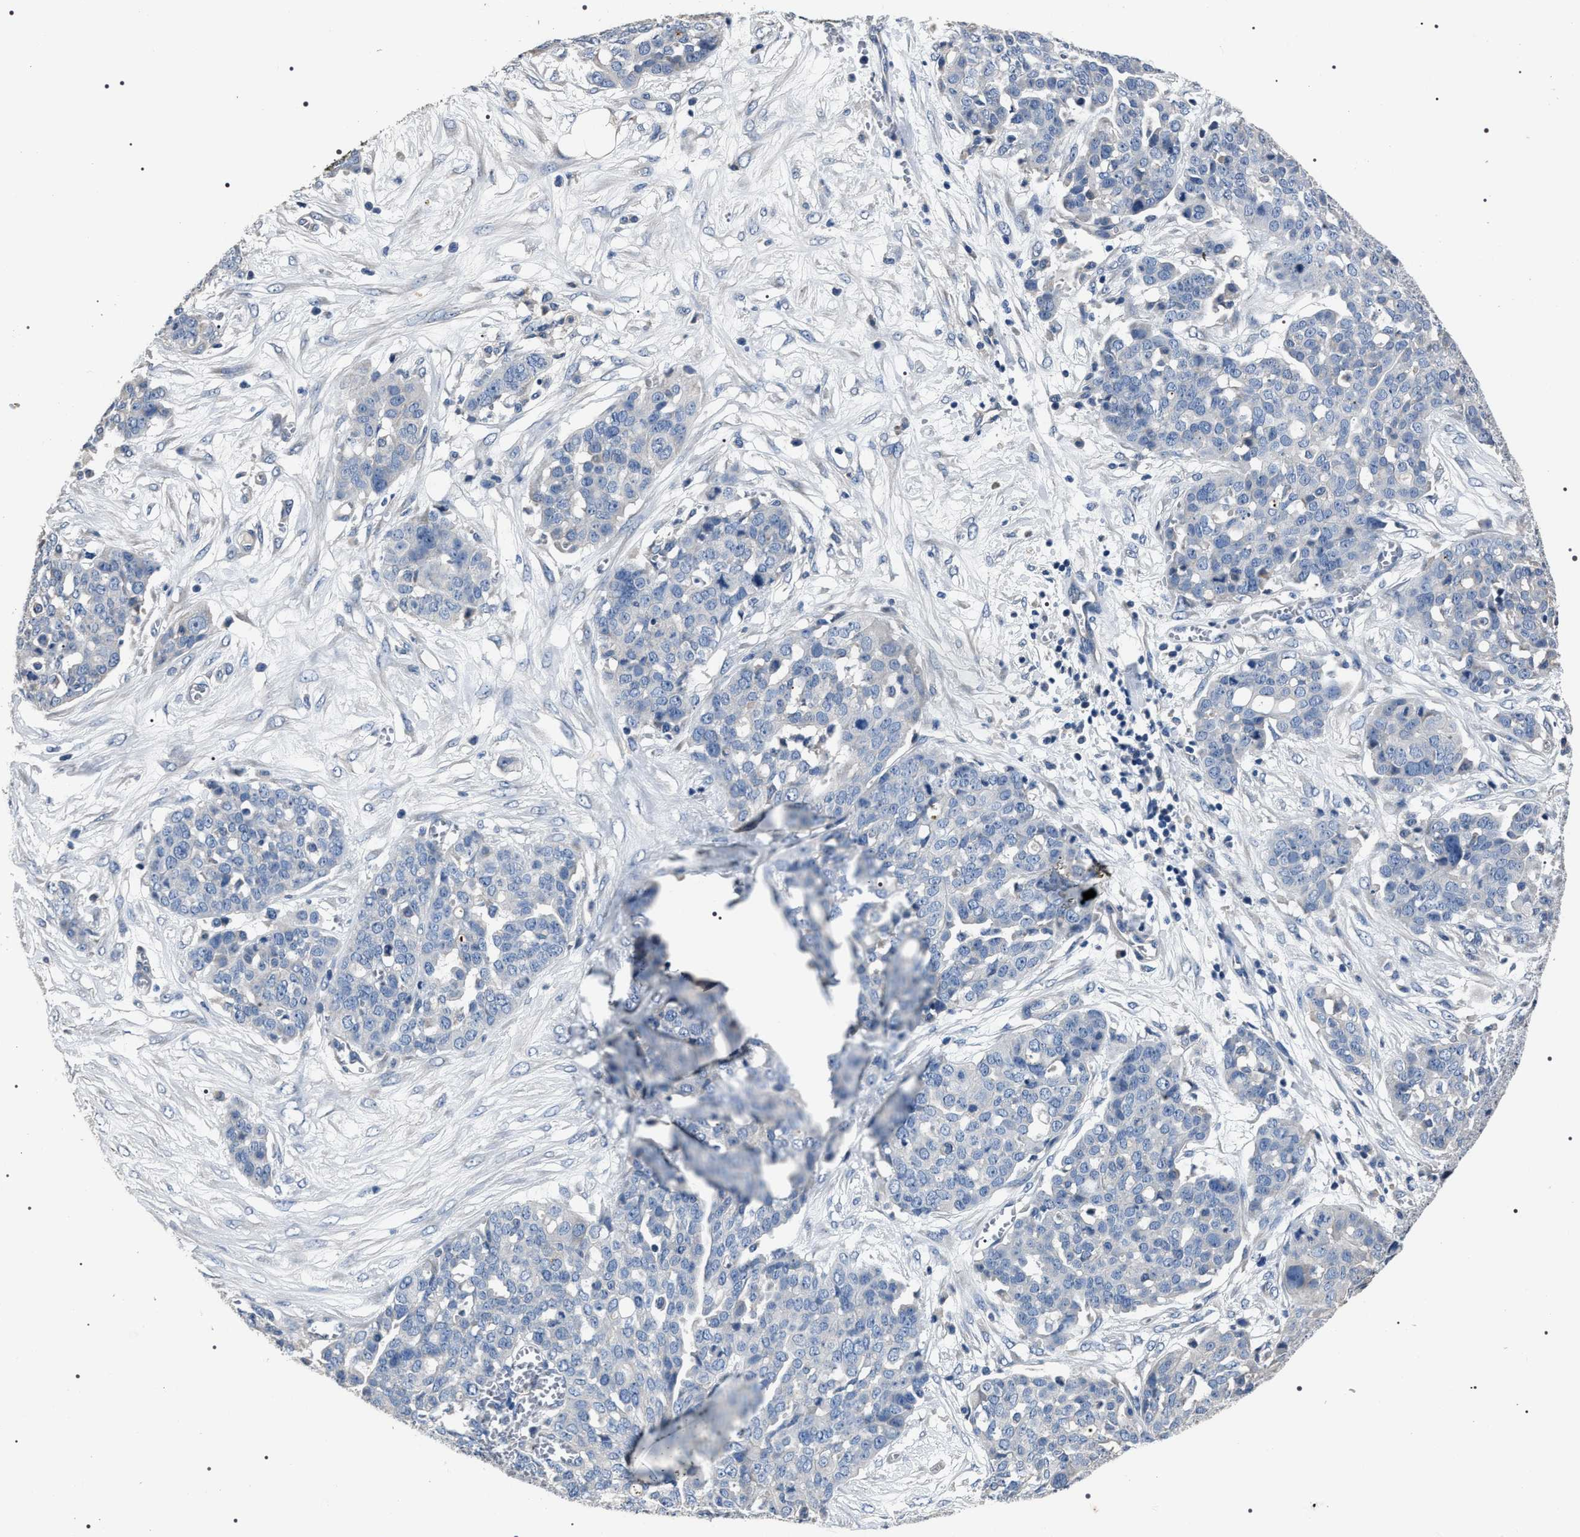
{"staining": {"intensity": "negative", "quantity": "none", "location": "none"}, "tissue": "ovarian cancer", "cell_type": "Tumor cells", "image_type": "cancer", "snomed": [{"axis": "morphology", "description": "Cystadenocarcinoma, serous, NOS"}, {"axis": "topography", "description": "Soft tissue"}, {"axis": "topography", "description": "Ovary"}], "caption": "Histopathology image shows no protein expression in tumor cells of ovarian cancer (serous cystadenocarcinoma) tissue.", "gene": "TRIM54", "patient": {"sex": "female", "age": 57}}